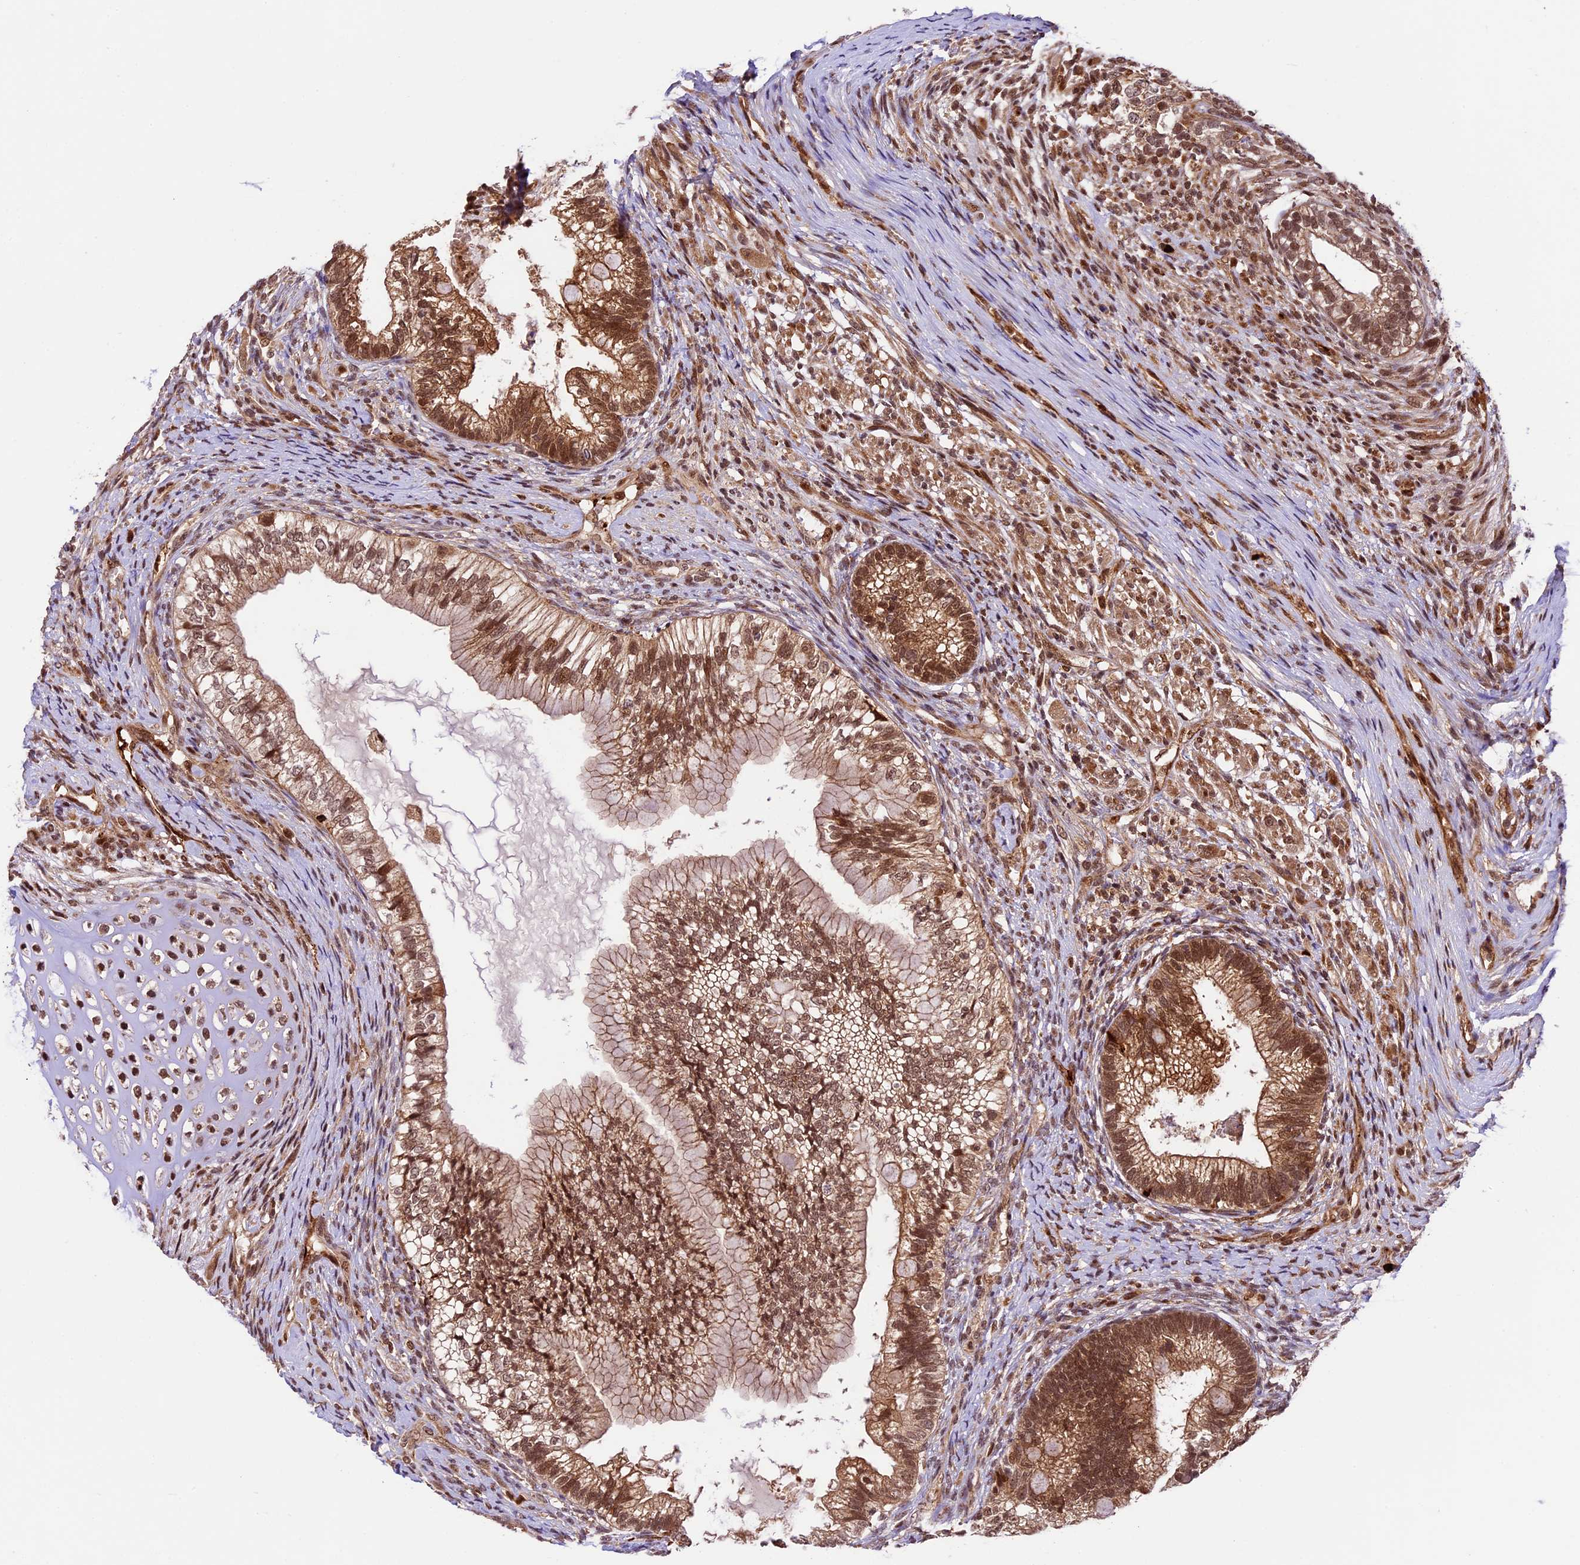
{"staining": {"intensity": "moderate", "quantity": ">75%", "location": "cytoplasmic/membranous,nuclear"}, "tissue": "testis cancer", "cell_type": "Tumor cells", "image_type": "cancer", "snomed": [{"axis": "morphology", "description": "Seminoma, NOS"}, {"axis": "morphology", "description": "Carcinoma, Embryonal, NOS"}, {"axis": "topography", "description": "Testis"}], "caption": "Immunohistochemical staining of human testis embryonal carcinoma displays medium levels of moderate cytoplasmic/membranous and nuclear protein staining in about >75% of tumor cells.", "gene": "DHX38", "patient": {"sex": "male", "age": 28}}